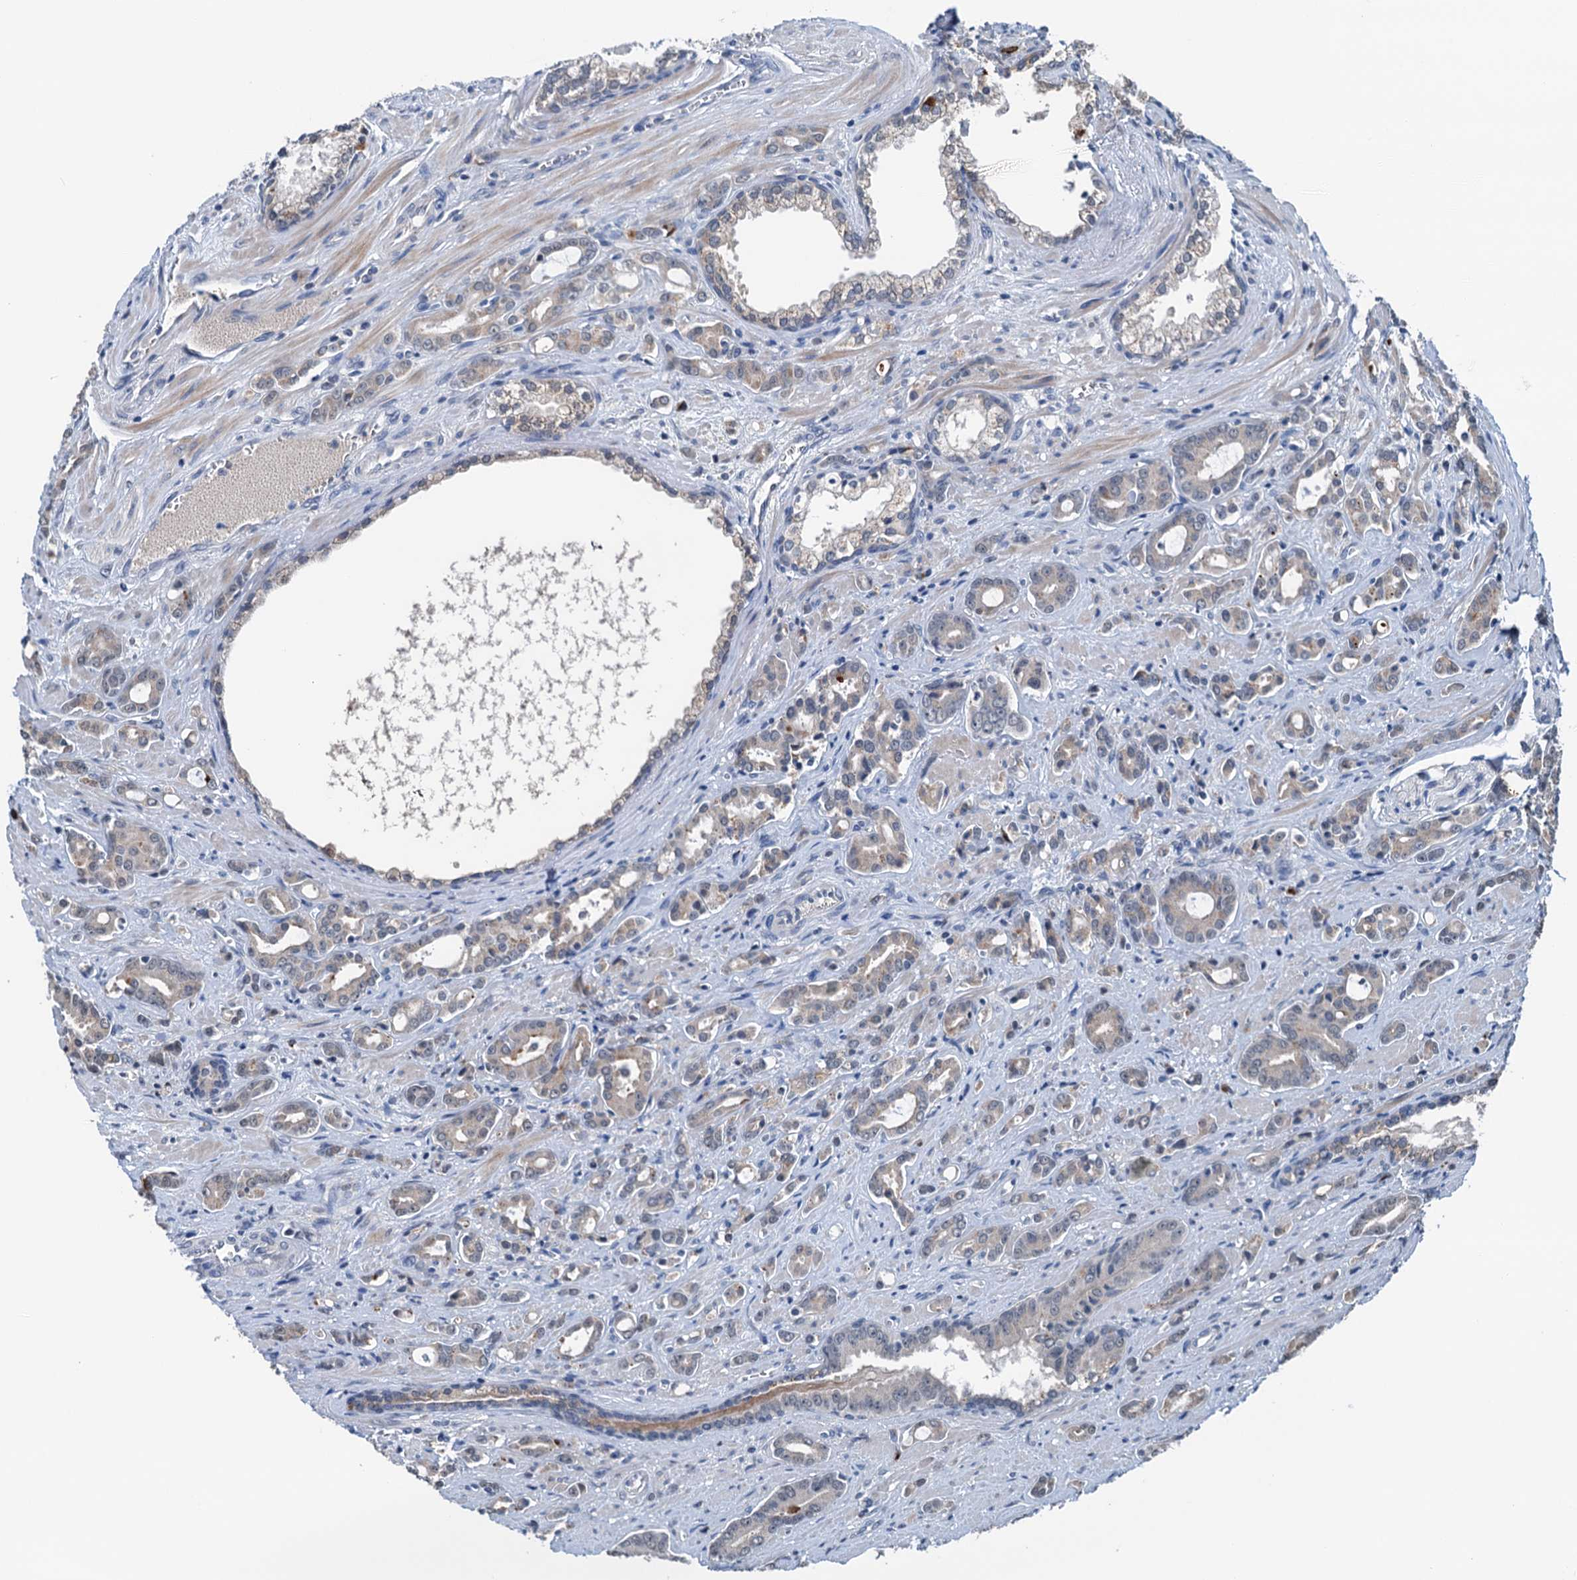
{"staining": {"intensity": "weak", "quantity": "<25%", "location": "cytoplasmic/membranous"}, "tissue": "prostate cancer", "cell_type": "Tumor cells", "image_type": "cancer", "snomed": [{"axis": "morphology", "description": "Adenocarcinoma, High grade"}, {"axis": "topography", "description": "Prostate"}], "caption": "Tumor cells are negative for brown protein staining in prostate high-grade adenocarcinoma. (Stains: DAB immunohistochemistry (IHC) with hematoxylin counter stain, Microscopy: brightfield microscopy at high magnification).", "gene": "SHLD1", "patient": {"sex": "male", "age": 72}}